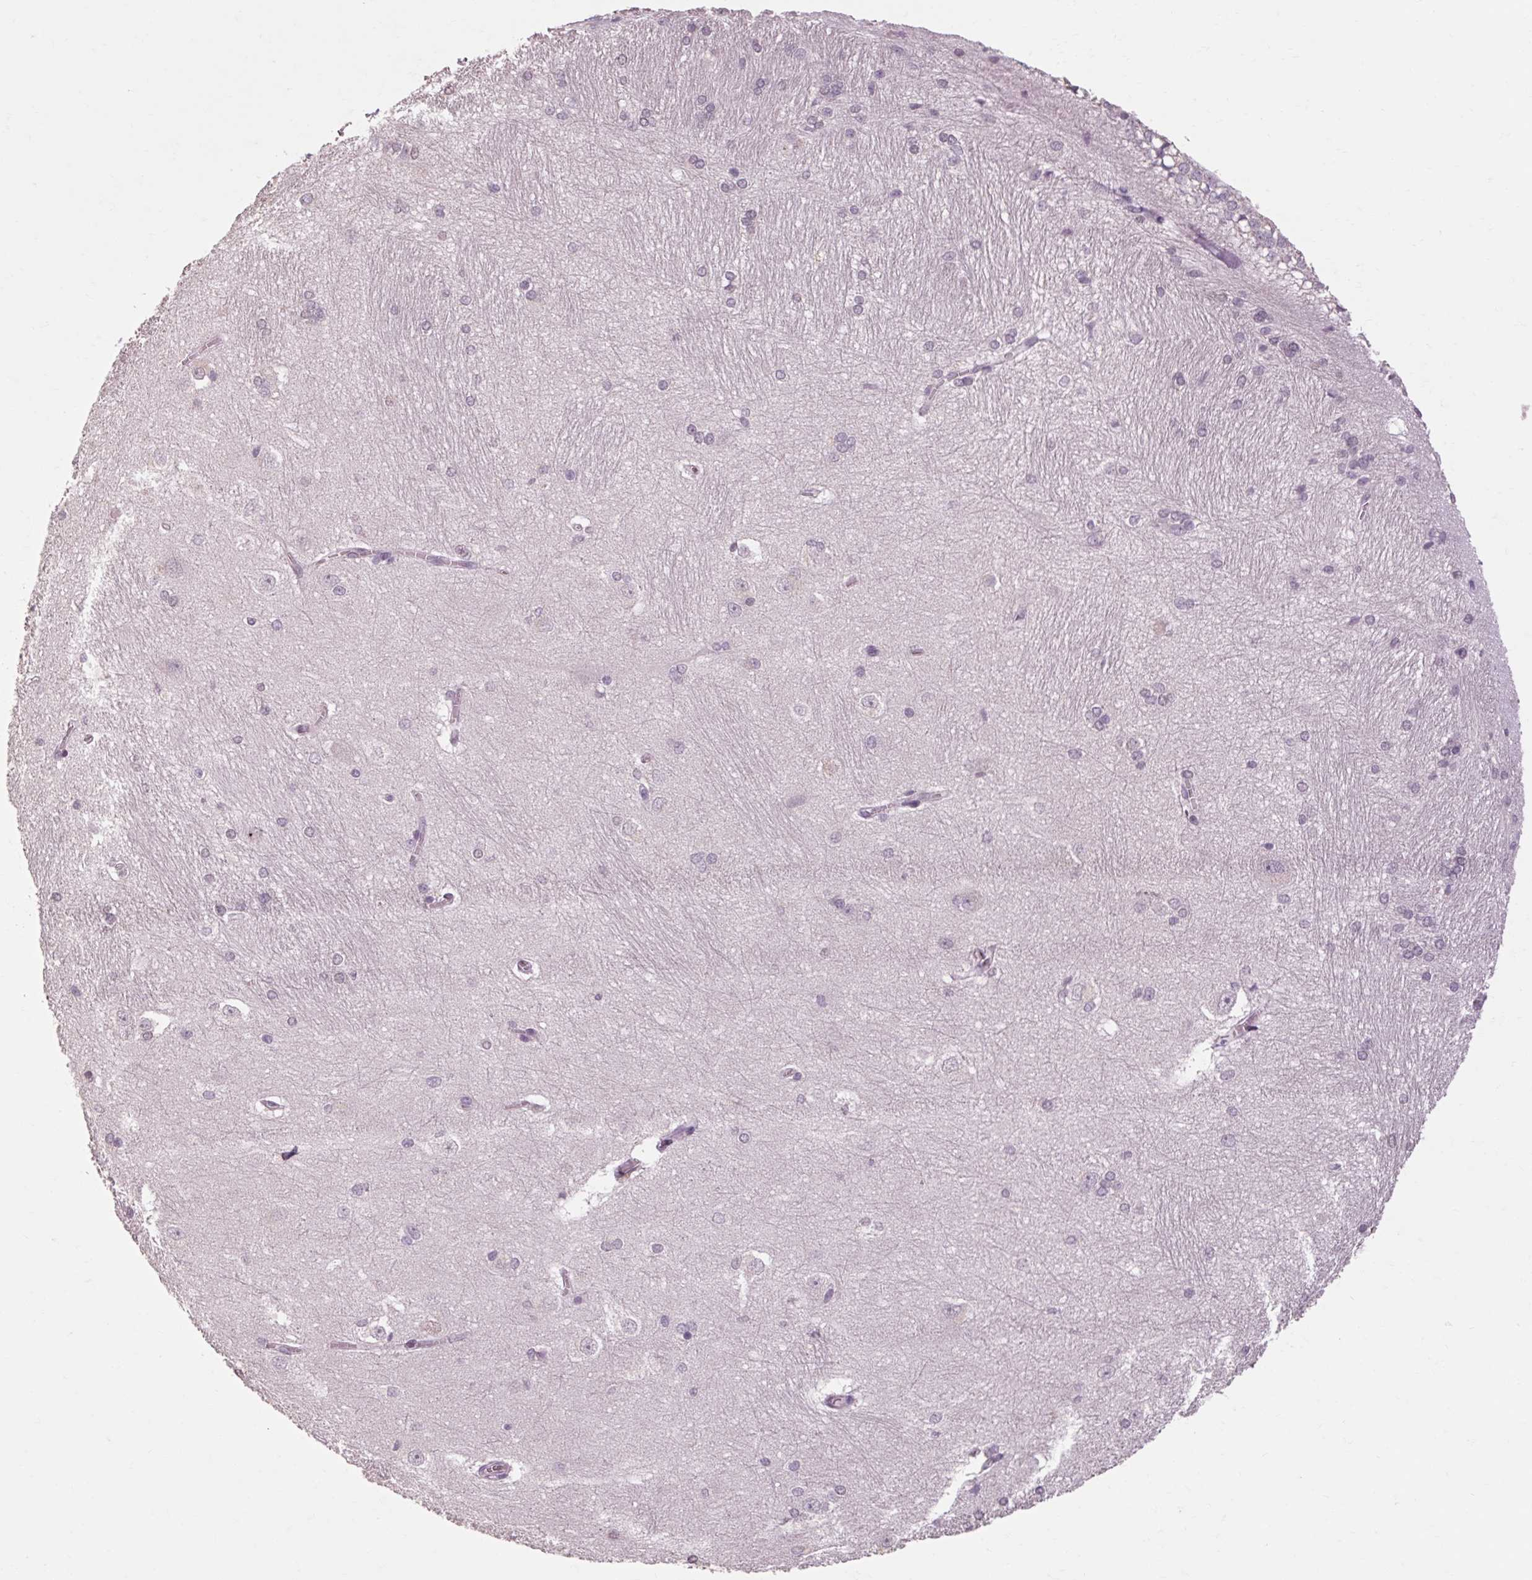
{"staining": {"intensity": "negative", "quantity": "none", "location": "none"}, "tissue": "hippocampus", "cell_type": "Glial cells", "image_type": "normal", "snomed": [{"axis": "morphology", "description": "Normal tissue, NOS"}, {"axis": "topography", "description": "Cerebral cortex"}, {"axis": "topography", "description": "Hippocampus"}], "caption": "Immunohistochemistry of normal hippocampus reveals no positivity in glial cells. (DAB immunohistochemistry visualized using brightfield microscopy, high magnification).", "gene": "POMC", "patient": {"sex": "female", "age": 19}}